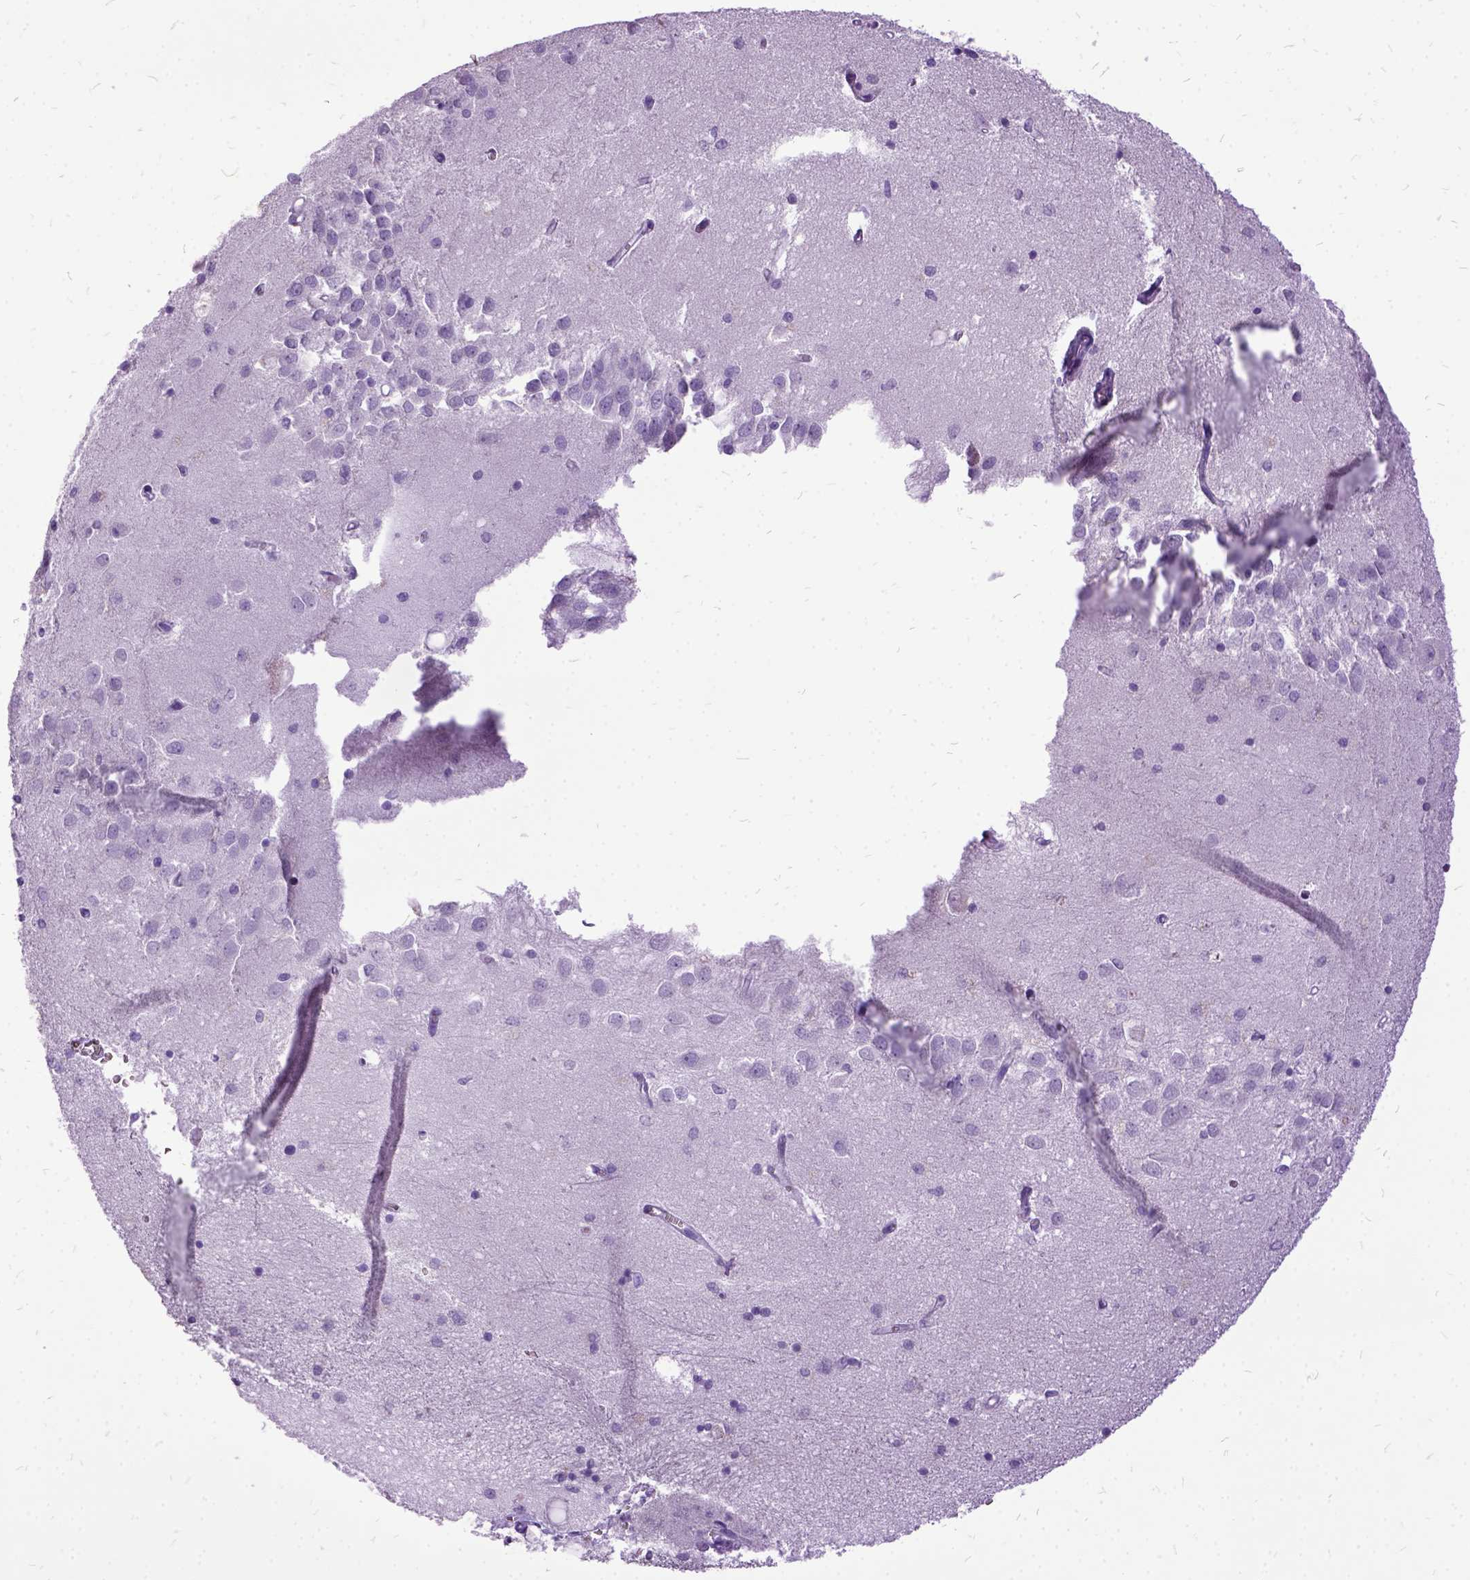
{"staining": {"intensity": "negative", "quantity": "none", "location": "none"}, "tissue": "hippocampus", "cell_type": "Glial cells", "image_type": "normal", "snomed": [{"axis": "morphology", "description": "Normal tissue, NOS"}, {"axis": "topography", "description": "Lateral ventricle wall"}, {"axis": "topography", "description": "Hippocampus"}], "caption": "Immunohistochemistry of normal hippocampus displays no positivity in glial cells.", "gene": "MME", "patient": {"sex": "female", "age": 63}}